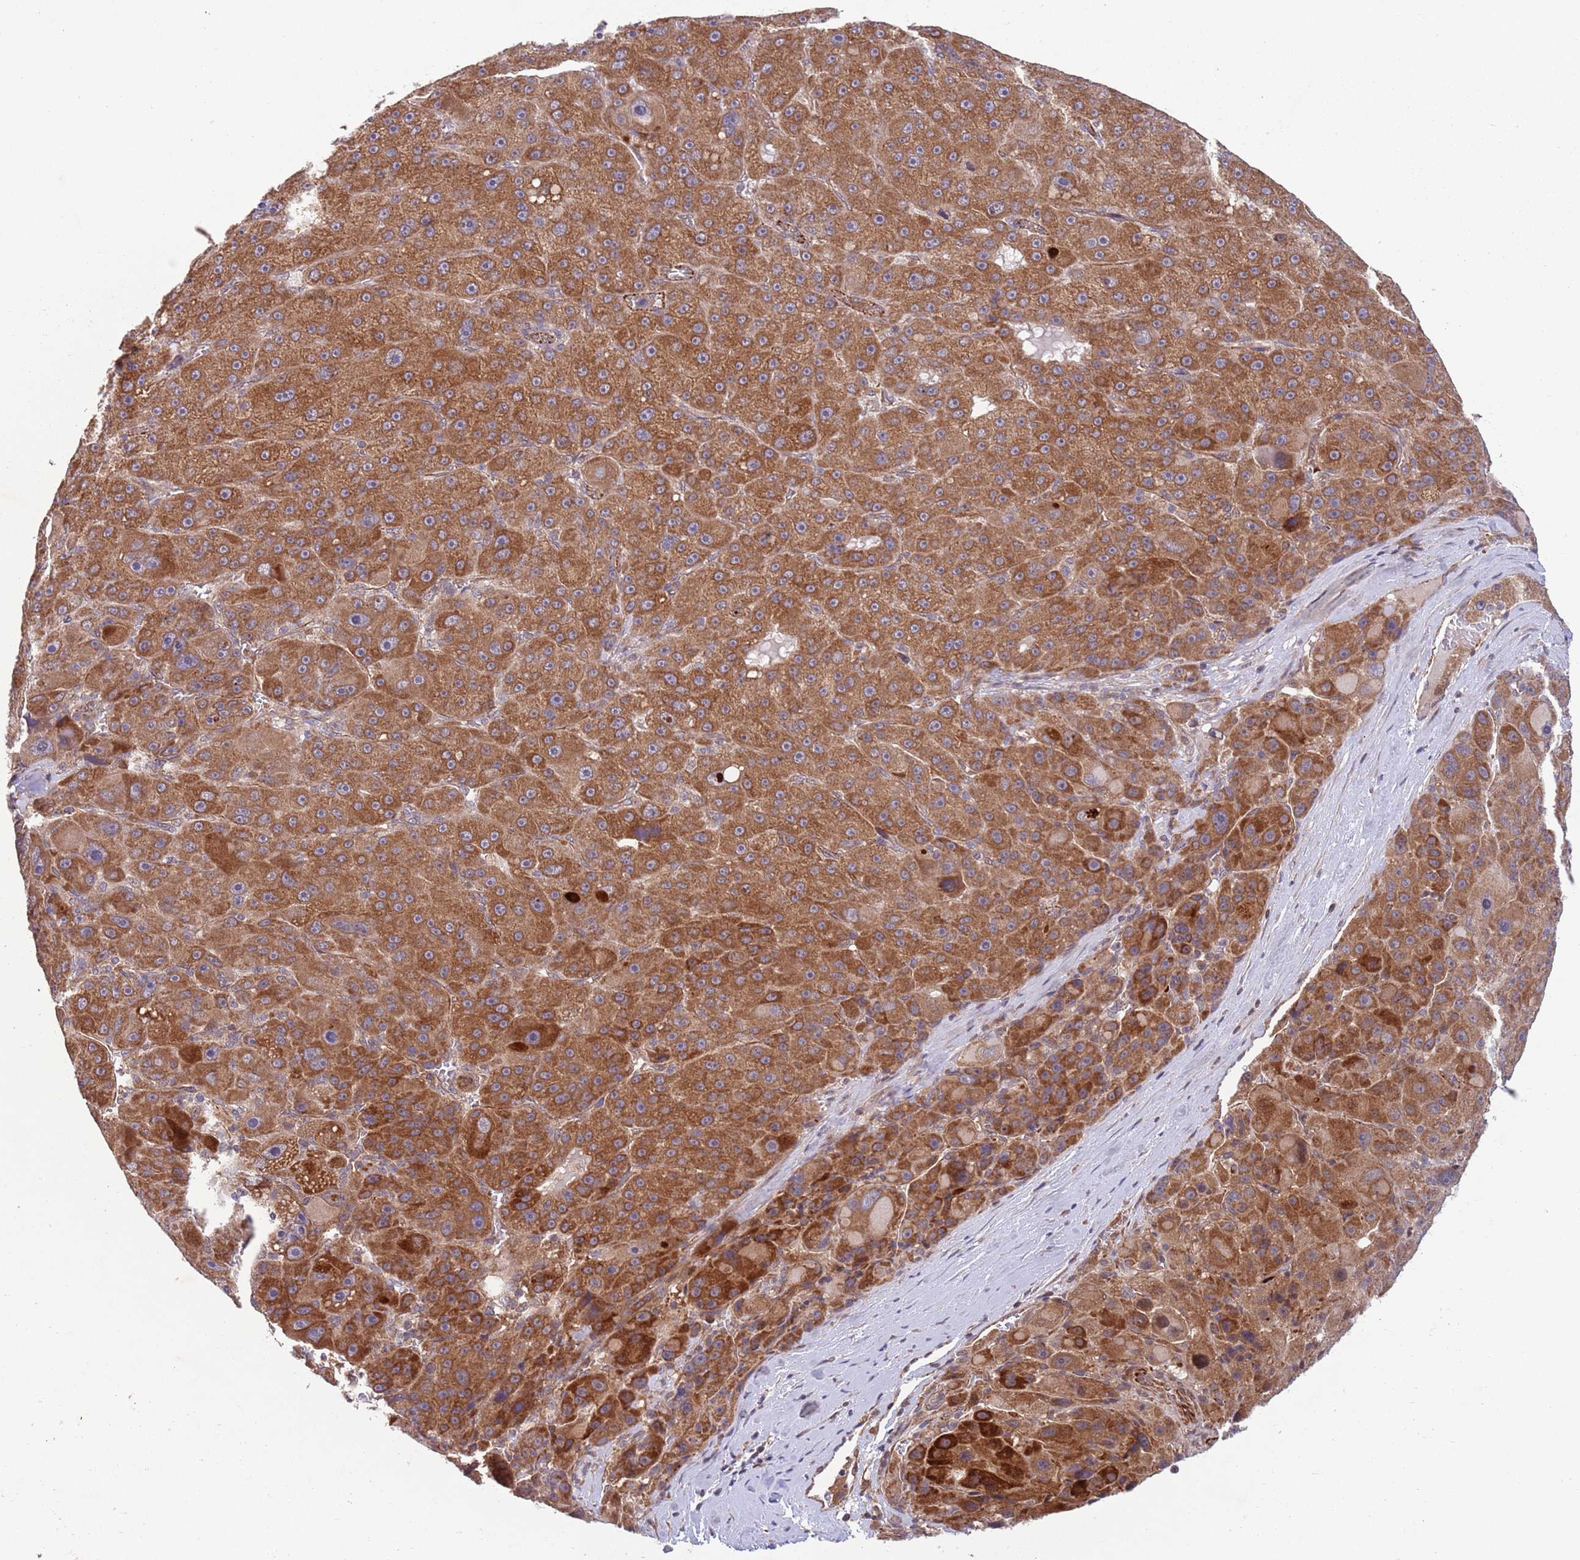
{"staining": {"intensity": "strong", "quantity": ">75%", "location": "cytoplasmic/membranous"}, "tissue": "liver cancer", "cell_type": "Tumor cells", "image_type": "cancer", "snomed": [{"axis": "morphology", "description": "Carcinoma, Hepatocellular, NOS"}, {"axis": "topography", "description": "Liver"}], "caption": "Liver cancer stained for a protein (brown) exhibits strong cytoplasmic/membranous positive positivity in about >75% of tumor cells.", "gene": "CHD9", "patient": {"sex": "male", "age": 76}}